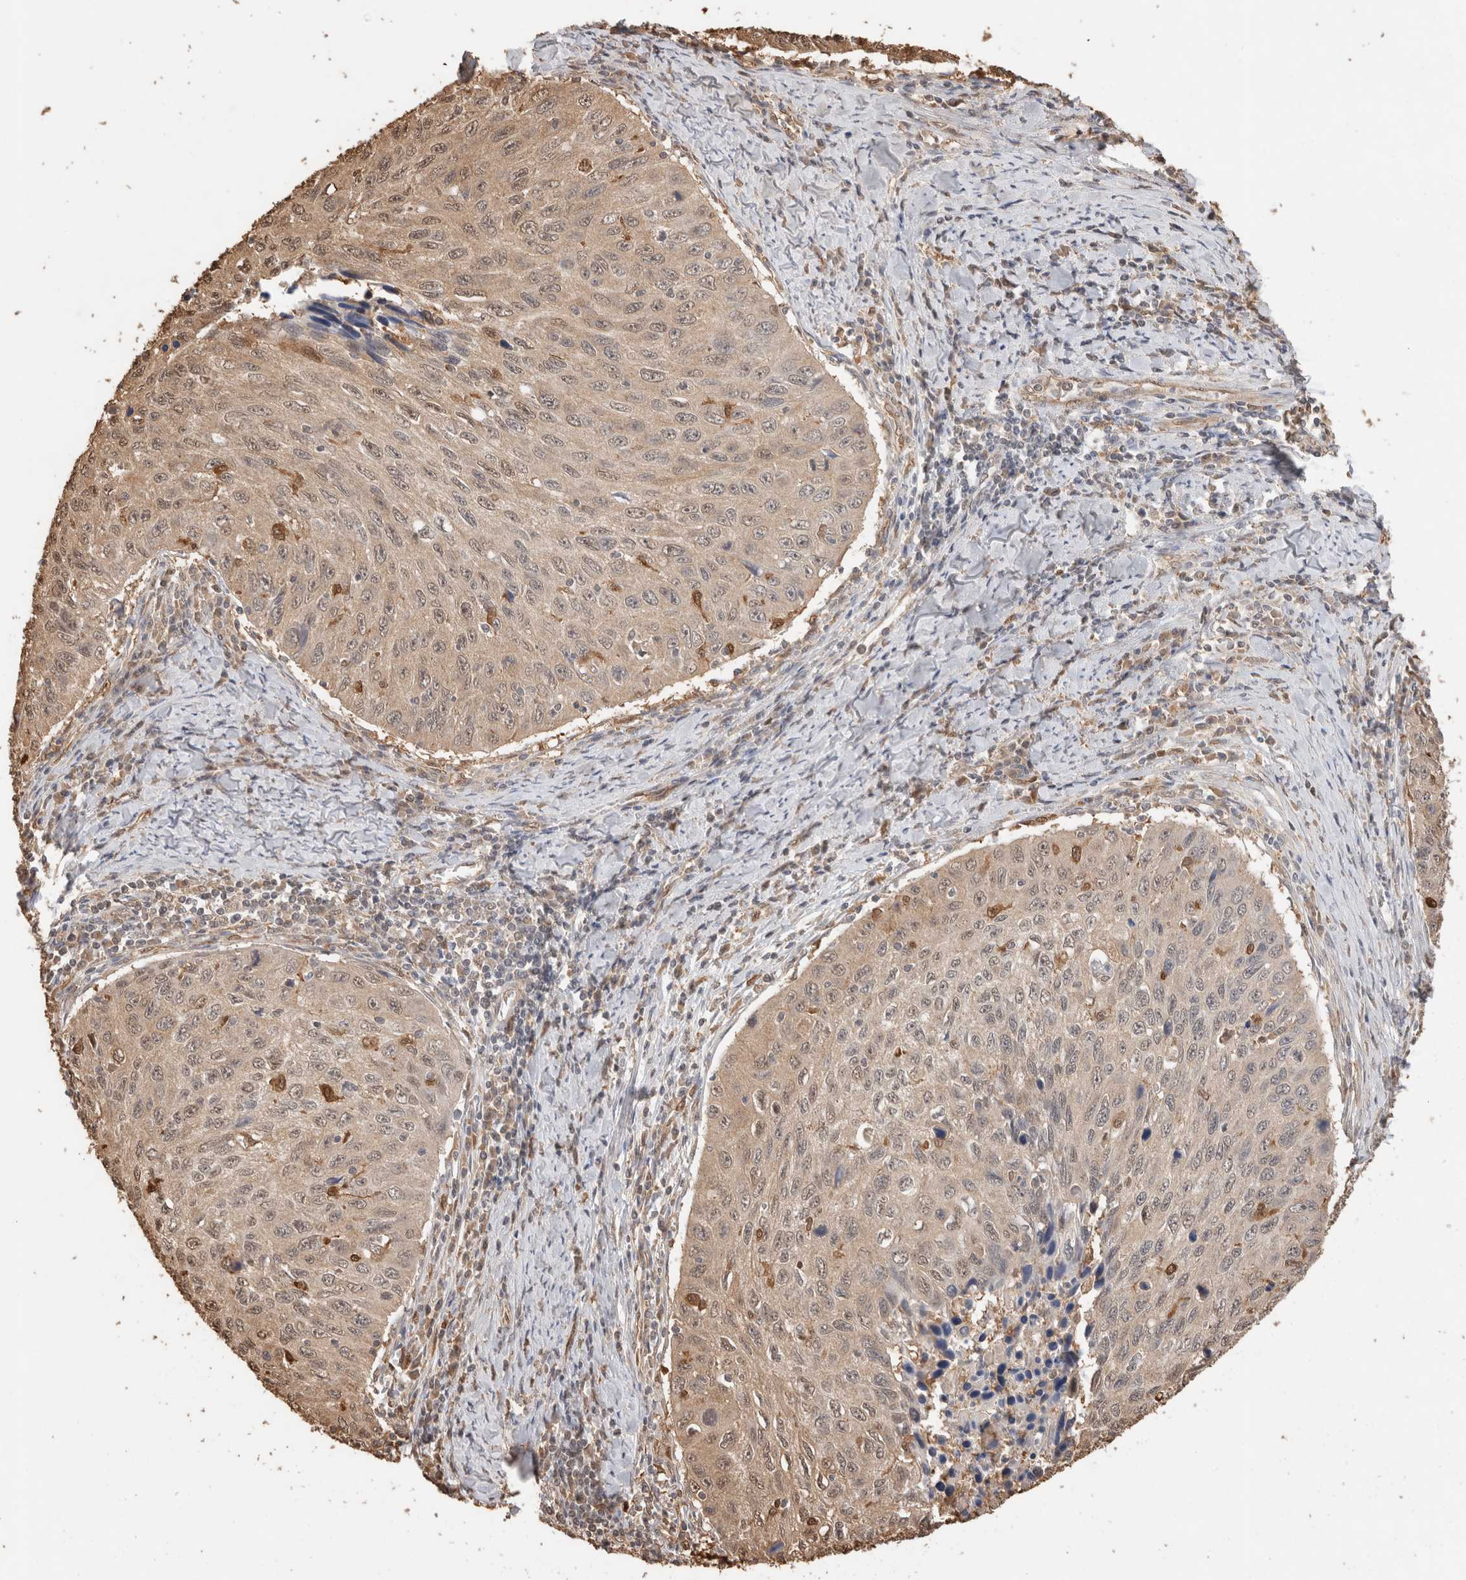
{"staining": {"intensity": "weak", "quantity": ">75%", "location": "cytoplasmic/membranous,nuclear"}, "tissue": "cervical cancer", "cell_type": "Tumor cells", "image_type": "cancer", "snomed": [{"axis": "morphology", "description": "Squamous cell carcinoma, NOS"}, {"axis": "topography", "description": "Cervix"}], "caption": "A brown stain shows weak cytoplasmic/membranous and nuclear expression of a protein in human cervical cancer tumor cells. The protein is shown in brown color, while the nuclei are stained blue.", "gene": "YWHAH", "patient": {"sex": "female", "age": 53}}